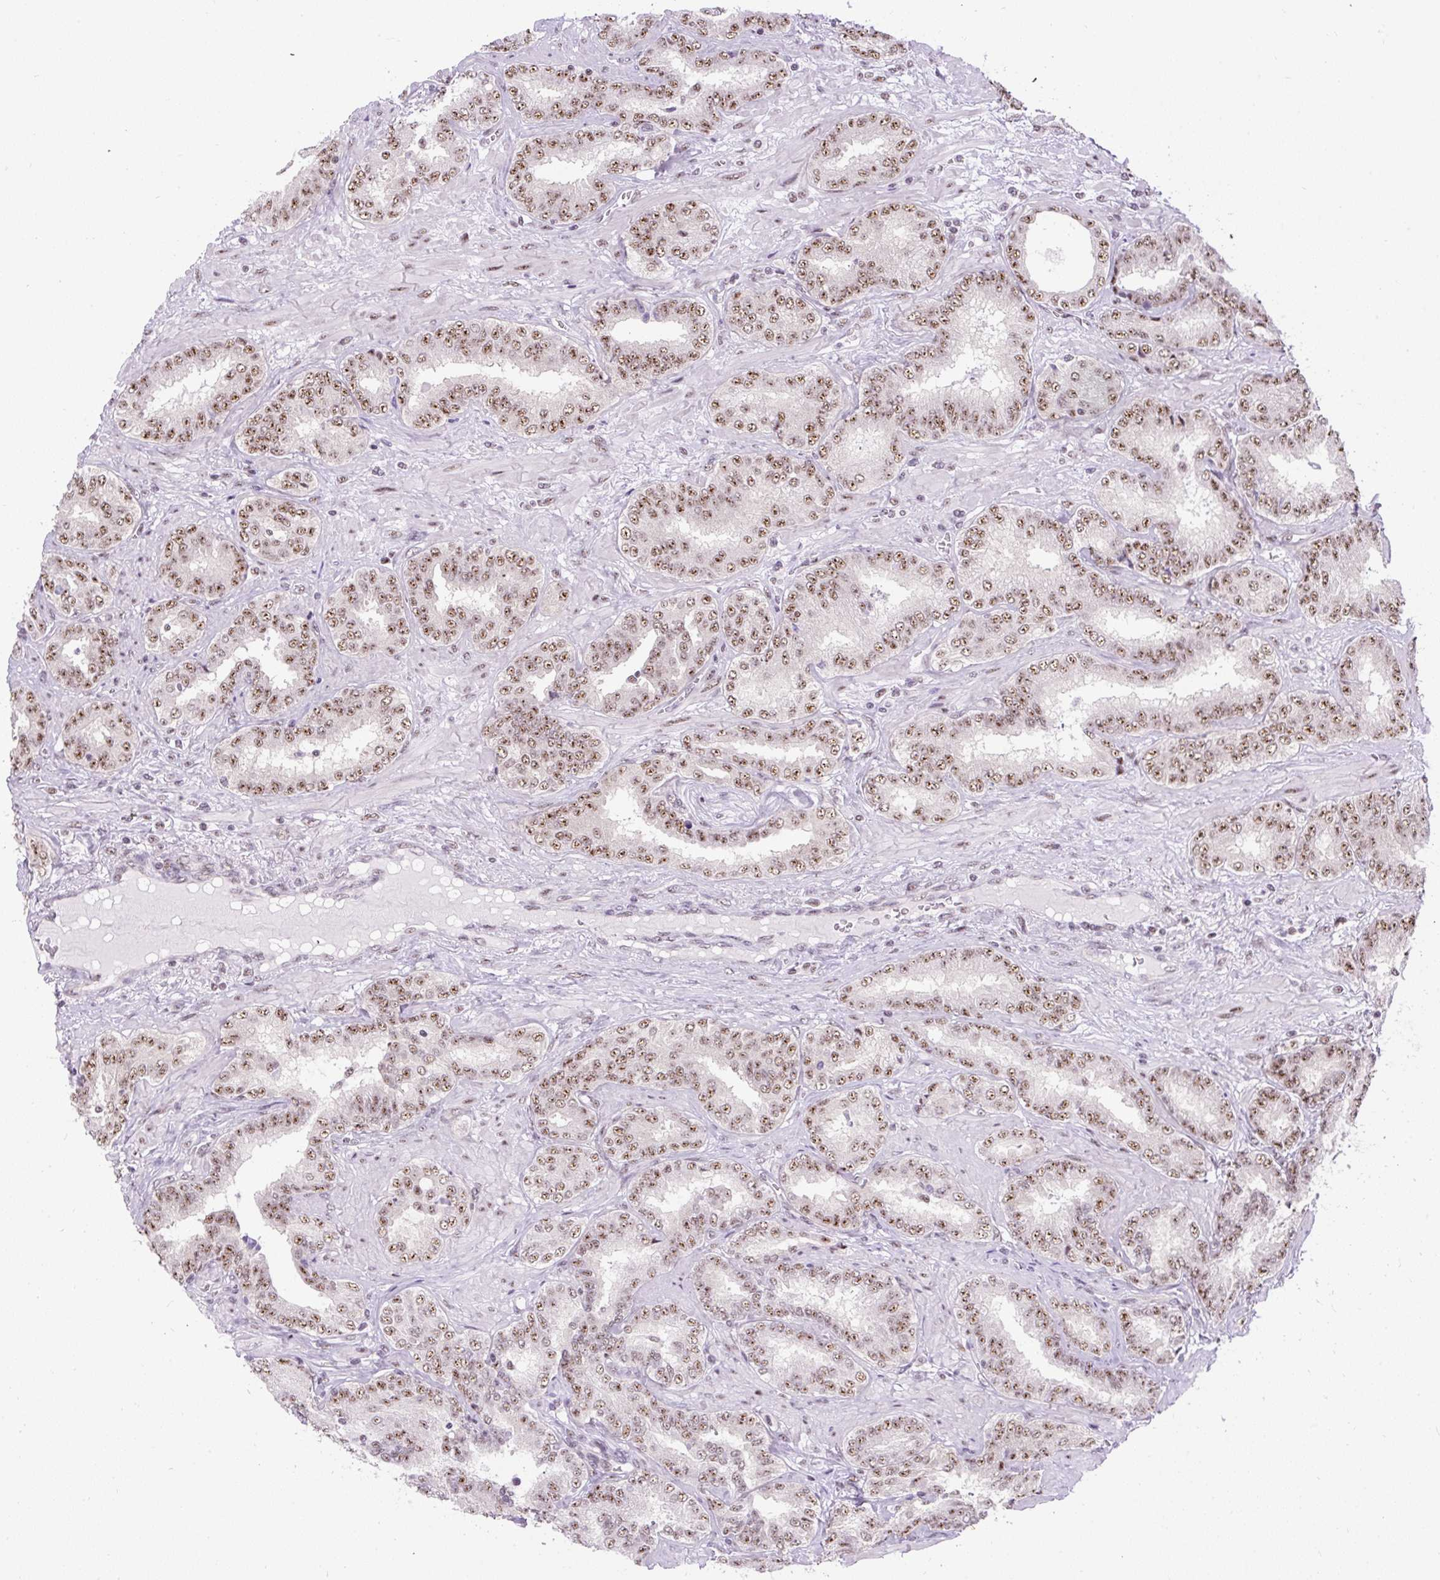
{"staining": {"intensity": "moderate", "quantity": ">75%", "location": "nuclear"}, "tissue": "prostate cancer", "cell_type": "Tumor cells", "image_type": "cancer", "snomed": [{"axis": "morphology", "description": "Adenocarcinoma, High grade"}, {"axis": "topography", "description": "Prostate"}], "caption": "Protein staining of prostate cancer (adenocarcinoma (high-grade)) tissue demonstrates moderate nuclear staining in approximately >75% of tumor cells.", "gene": "SMC5", "patient": {"sex": "male", "age": 72}}